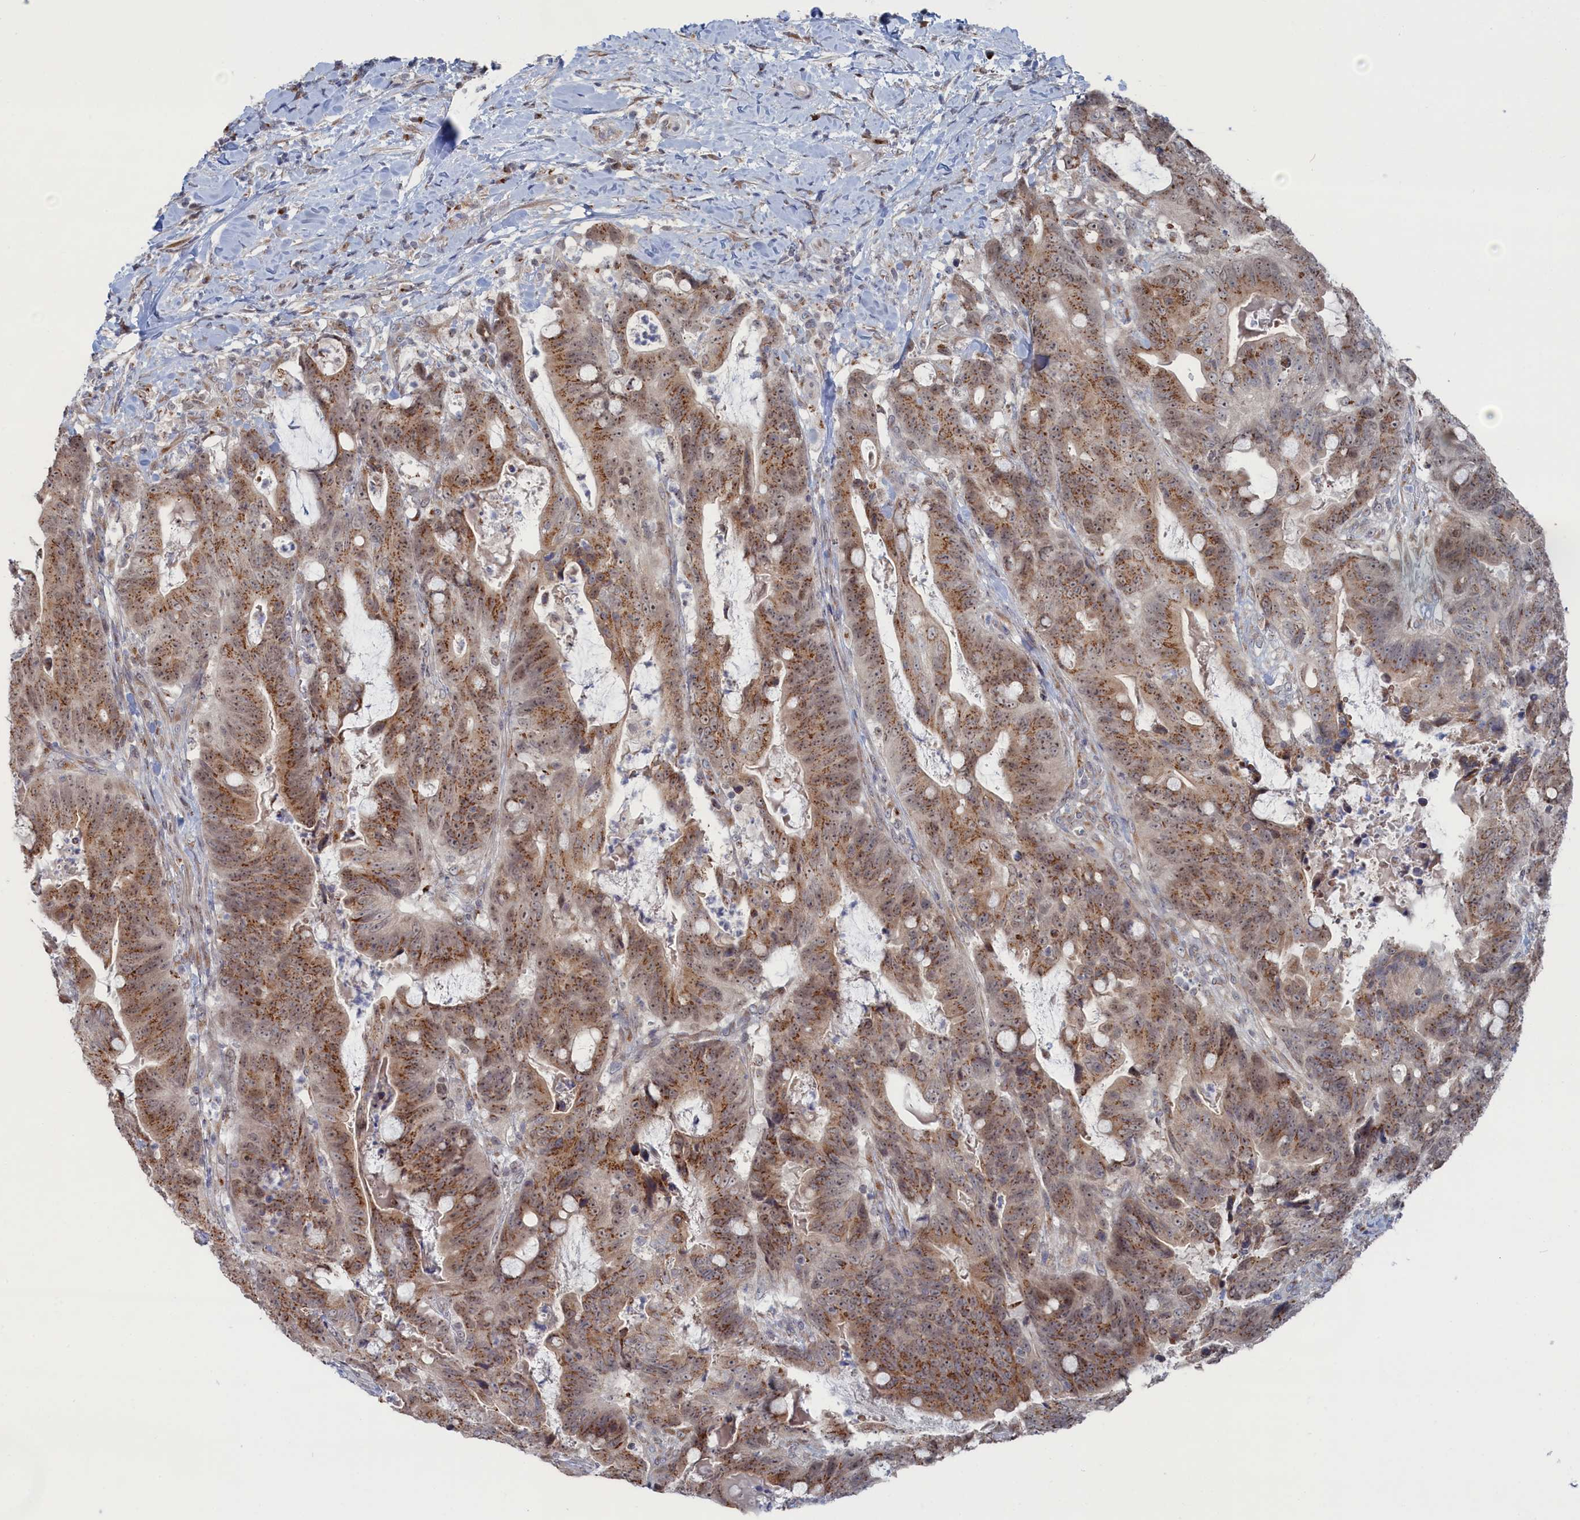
{"staining": {"intensity": "moderate", "quantity": ">75%", "location": "cytoplasmic/membranous"}, "tissue": "colorectal cancer", "cell_type": "Tumor cells", "image_type": "cancer", "snomed": [{"axis": "morphology", "description": "Adenocarcinoma, NOS"}, {"axis": "topography", "description": "Colon"}], "caption": "A histopathology image of colorectal cancer stained for a protein reveals moderate cytoplasmic/membranous brown staining in tumor cells.", "gene": "IRX1", "patient": {"sex": "female", "age": 82}}